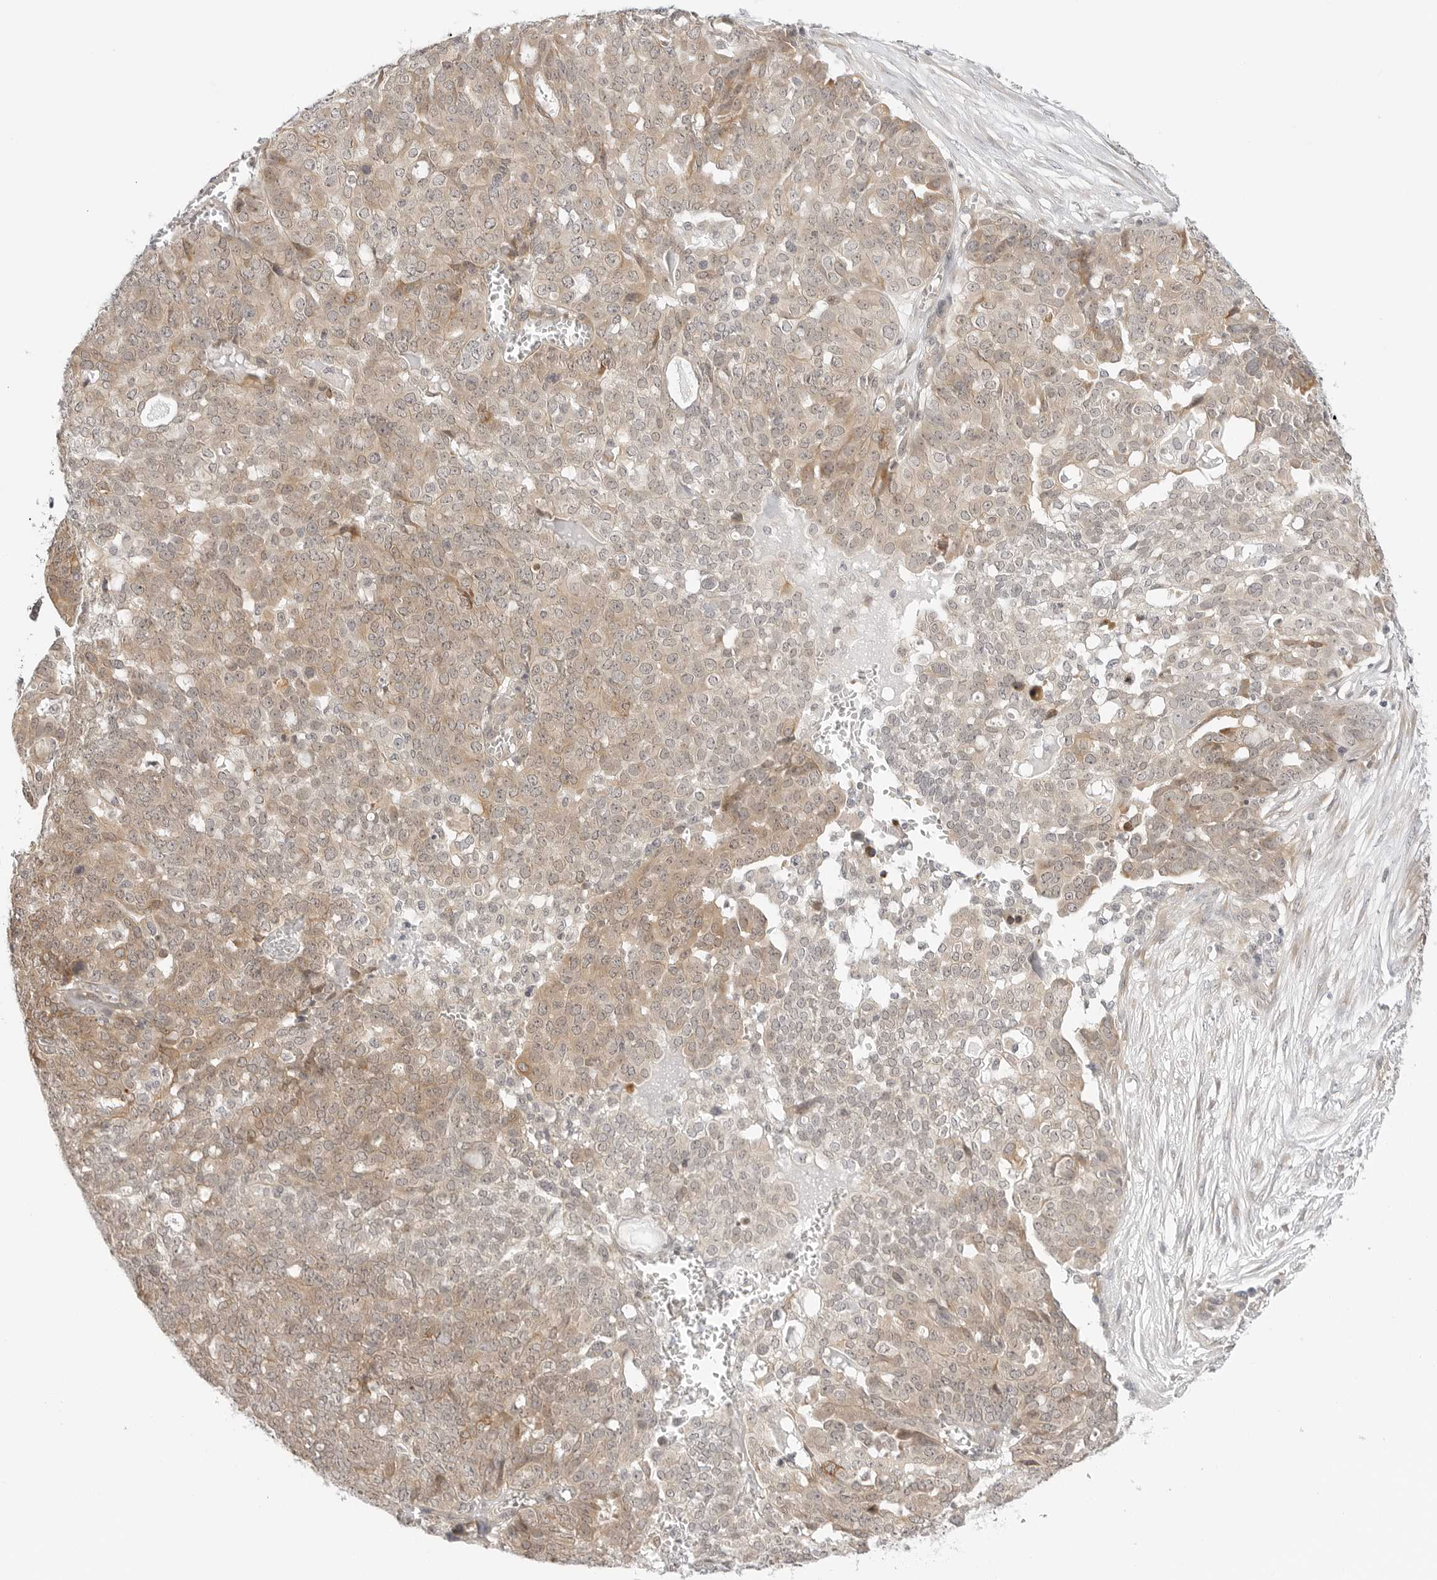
{"staining": {"intensity": "weak", "quantity": ">75%", "location": "cytoplasmic/membranous"}, "tissue": "ovarian cancer", "cell_type": "Tumor cells", "image_type": "cancer", "snomed": [{"axis": "morphology", "description": "Cystadenocarcinoma, serous, NOS"}, {"axis": "topography", "description": "Soft tissue"}, {"axis": "topography", "description": "Ovary"}], "caption": "DAB (3,3'-diaminobenzidine) immunohistochemical staining of serous cystadenocarcinoma (ovarian) shows weak cytoplasmic/membranous protein expression in approximately >75% of tumor cells.", "gene": "TCP1", "patient": {"sex": "female", "age": 57}}